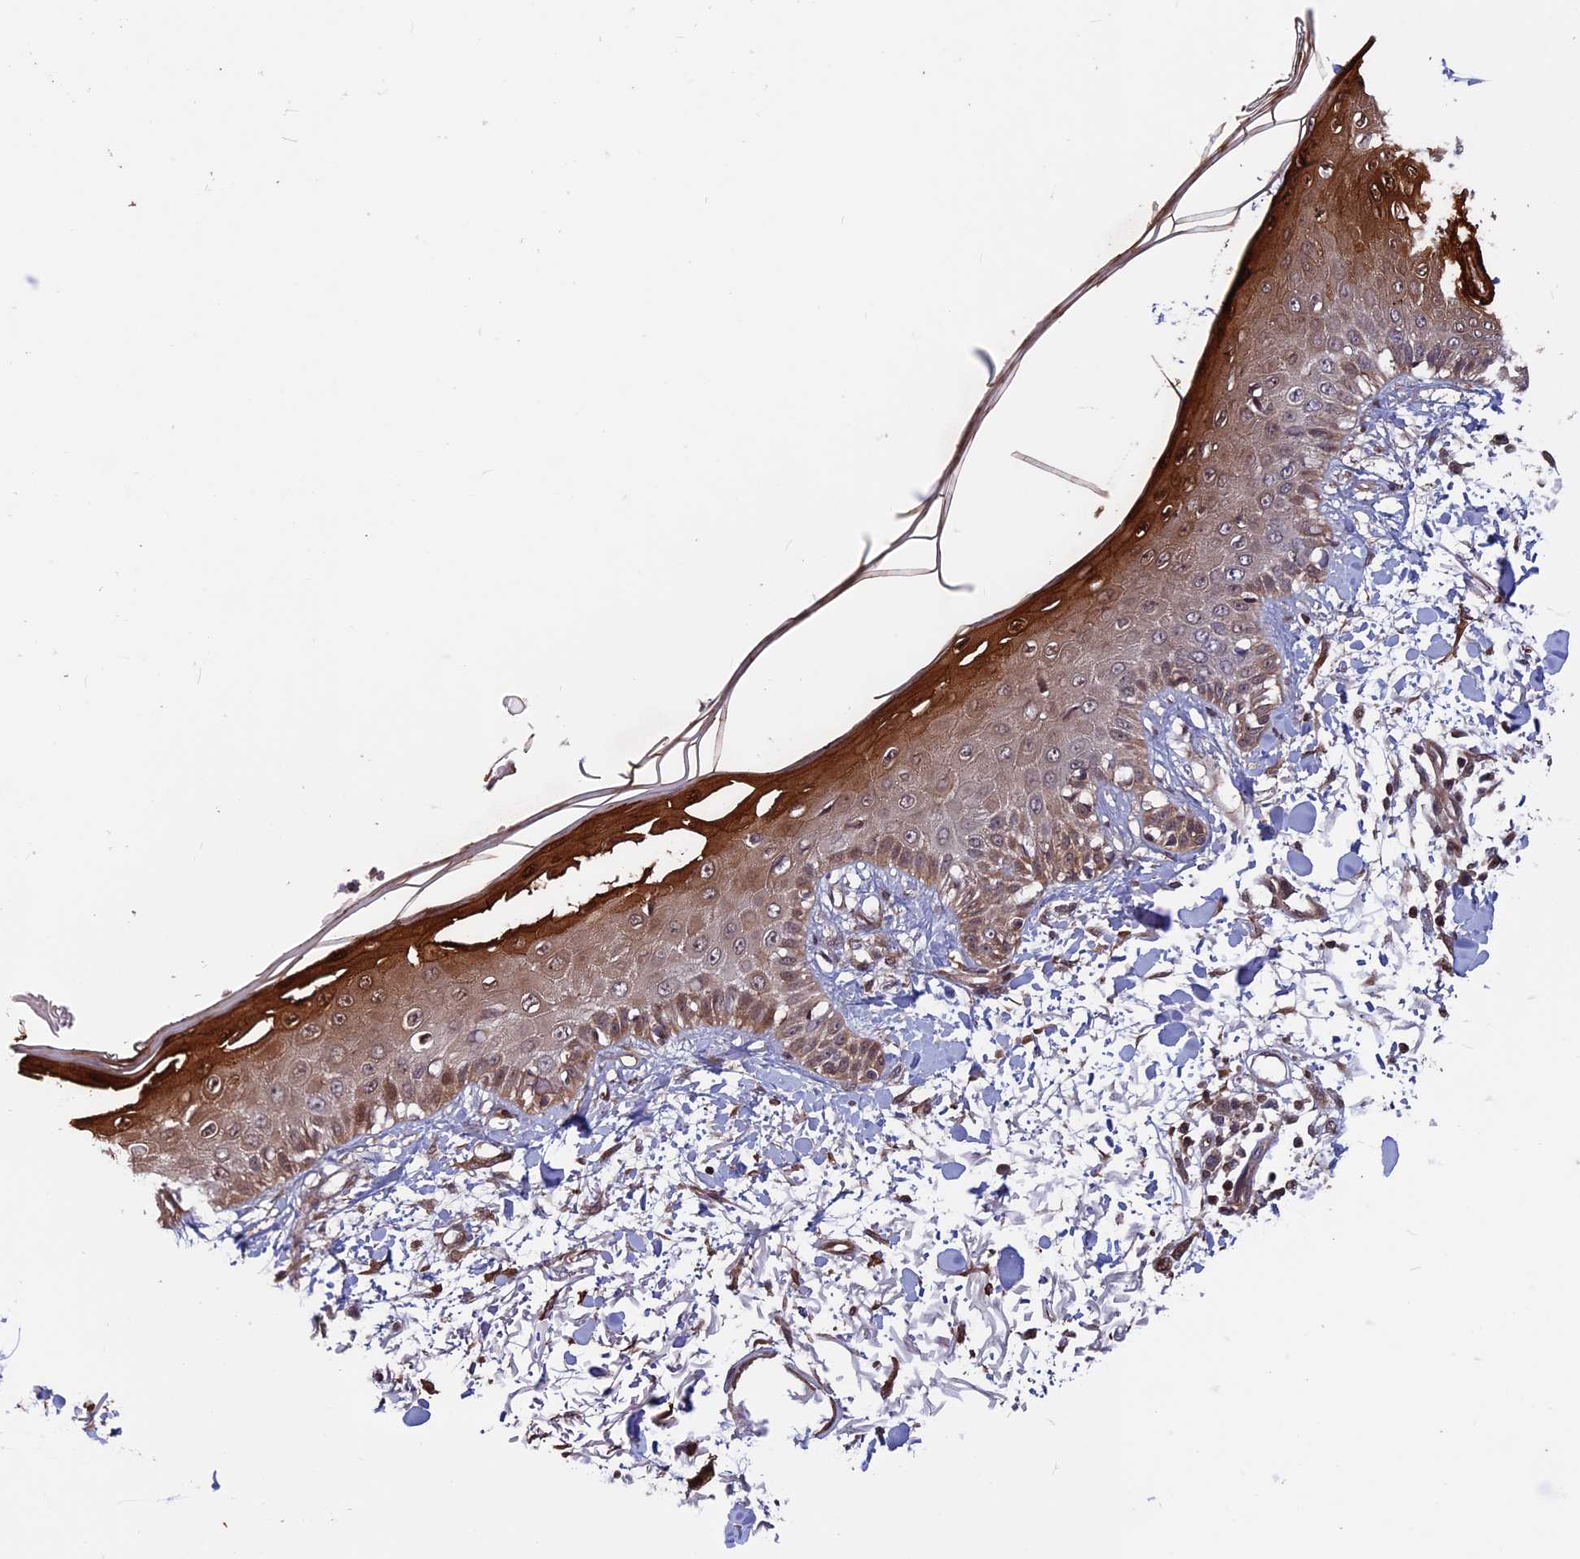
{"staining": {"intensity": "moderate", "quantity": ">75%", "location": "cytoplasmic/membranous"}, "tissue": "skin", "cell_type": "Fibroblasts", "image_type": "normal", "snomed": [{"axis": "morphology", "description": "Normal tissue, NOS"}, {"axis": "morphology", "description": "Squamous cell carcinoma, NOS"}, {"axis": "topography", "description": "Skin"}, {"axis": "topography", "description": "Peripheral nerve tissue"}], "caption": "IHC (DAB) staining of unremarkable skin shows moderate cytoplasmic/membranous protein positivity in approximately >75% of fibroblasts. Immunohistochemistry (ihc) stains the protein in brown and the nuclei are stained blue.", "gene": "MAST2", "patient": {"sex": "male", "age": 83}}